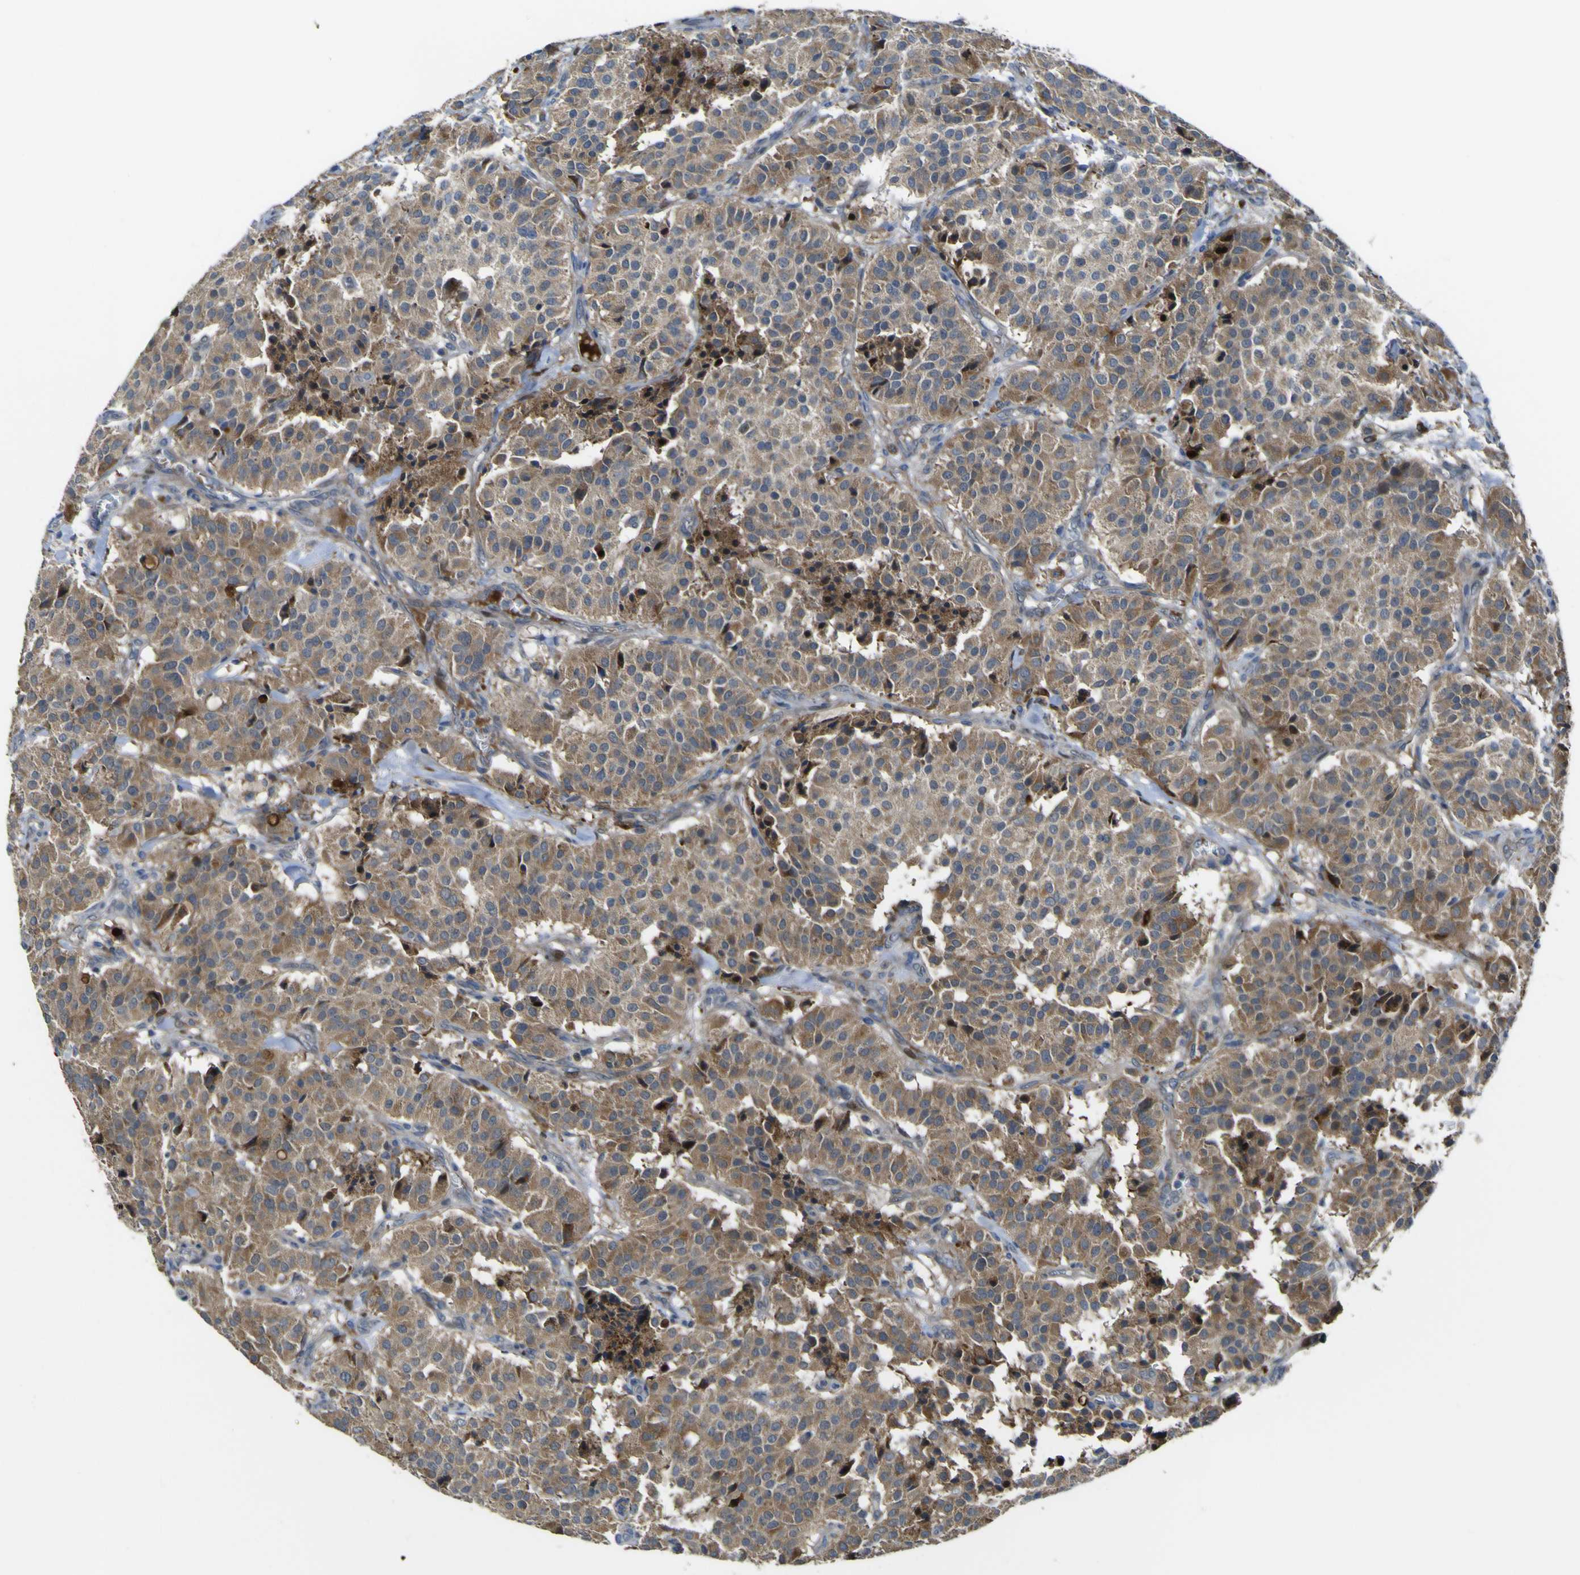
{"staining": {"intensity": "moderate", "quantity": ">75%", "location": "cytoplasmic/membranous"}, "tissue": "carcinoid", "cell_type": "Tumor cells", "image_type": "cancer", "snomed": [{"axis": "morphology", "description": "Carcinoid, malignant, NOS"}, {"axis": "topography", "description": "Lung"}], "caption": "High-magnification brightfield microscopy of malignant carcinoid stained with DAB (brown) and counterstained with hematoxylin (blue). tumor cells exhibit moderate cytoplasmic/membranous expression is present in approximately>75% of cells. (DAB (3,3'-diaminobenzidine) IHC with brightfield microscopy, high magnification).", "gene": "LBHD1", "patient": {"sex": "male", "age": 30}}